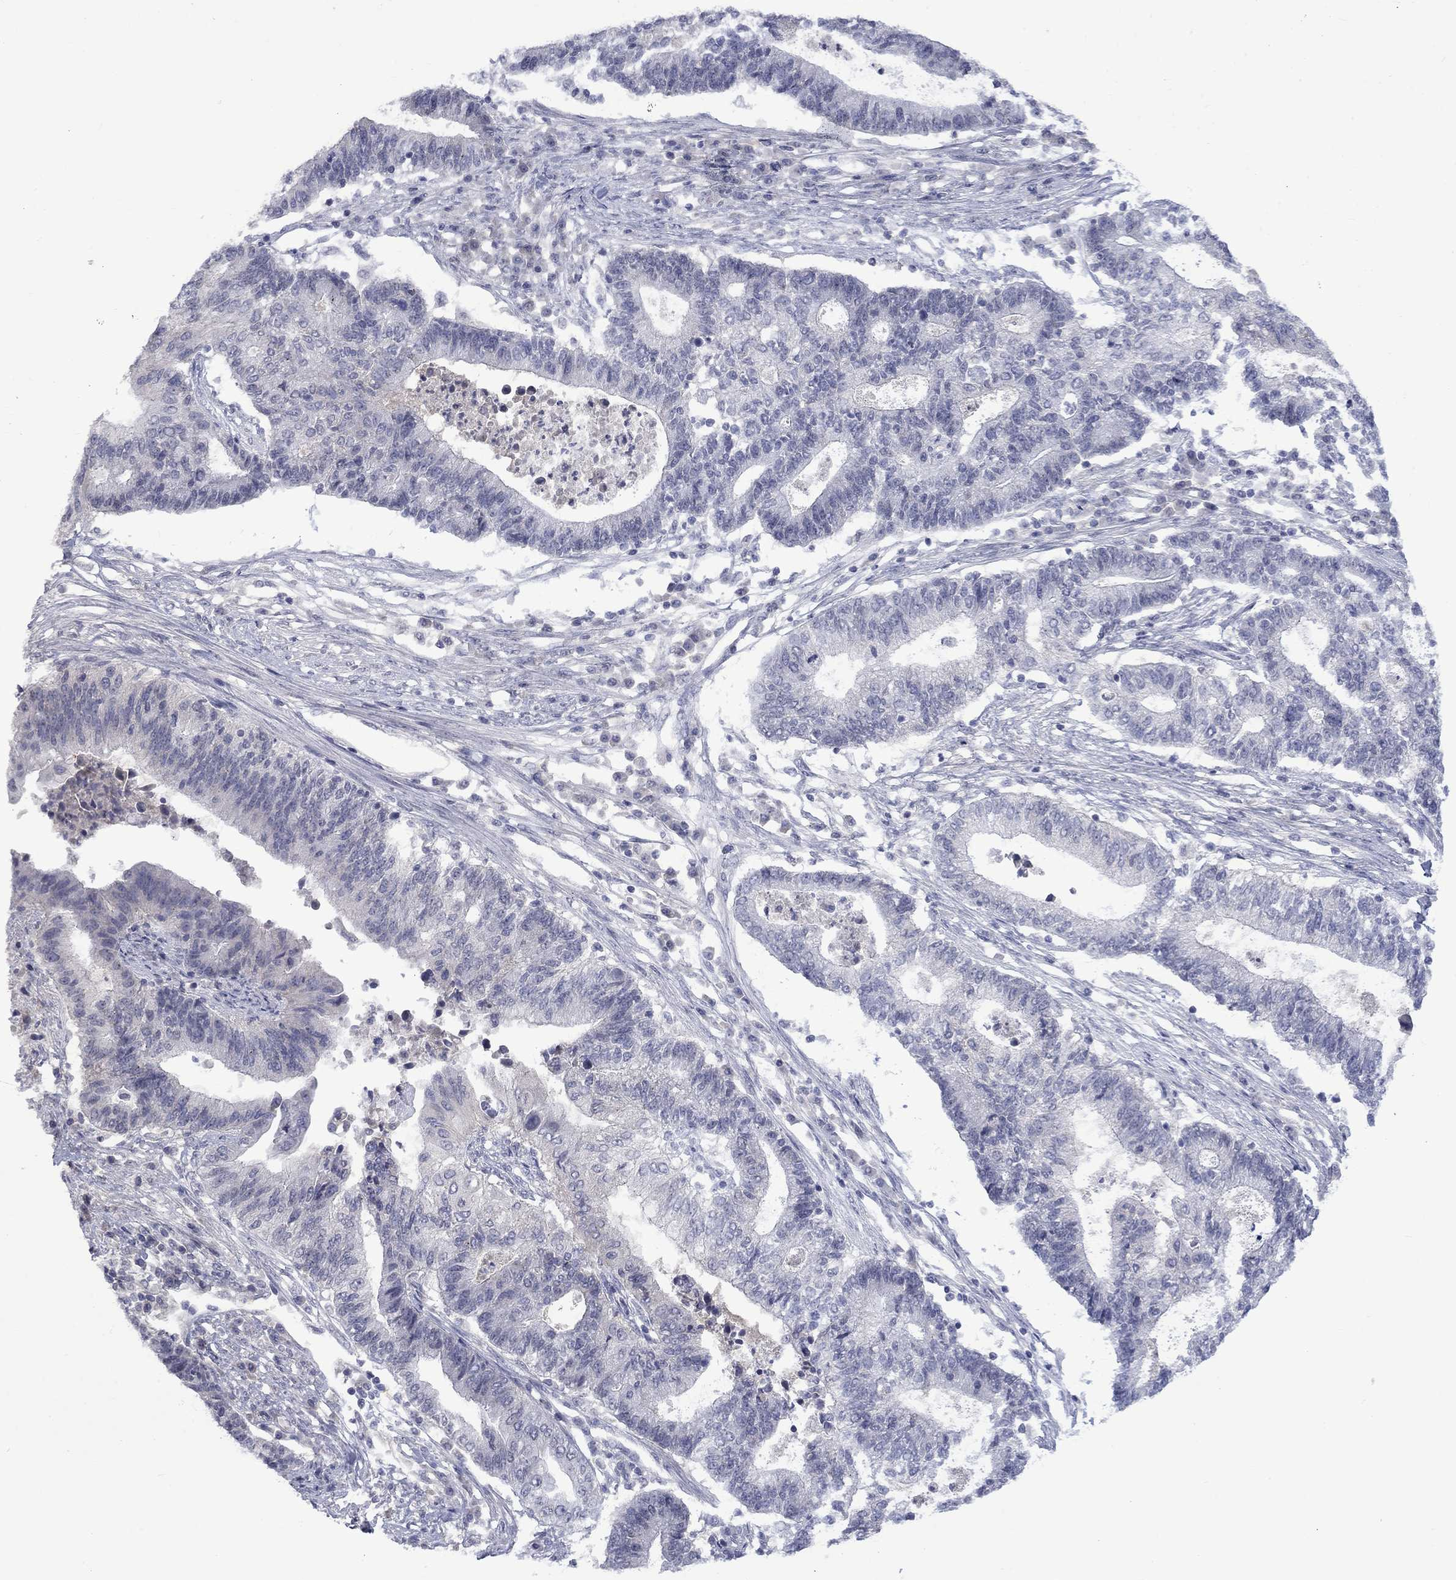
{"staining": {"intensity": "negative", "quantity": "none", "location": "none"}, "tissue": "endometrial cancer", "cell_type": "Tumor cells", "image_type": "cancer", "snomed": [{"axis": "morphology", "description": "Adenocarcinoma, NOS"}, {"axis": "topography", "description": "Uterus"}, {"axis": "topography", "description": "Endometrium"}], "caption": "Image shows no significant protein staining in tumor cells of endometrial cancer (adenocarcinoma). (Immunohistochemistry, brightfield microscopy, high magnification).", "gene": "NSMF", "patient": {"sex": "female", "age": 54}}